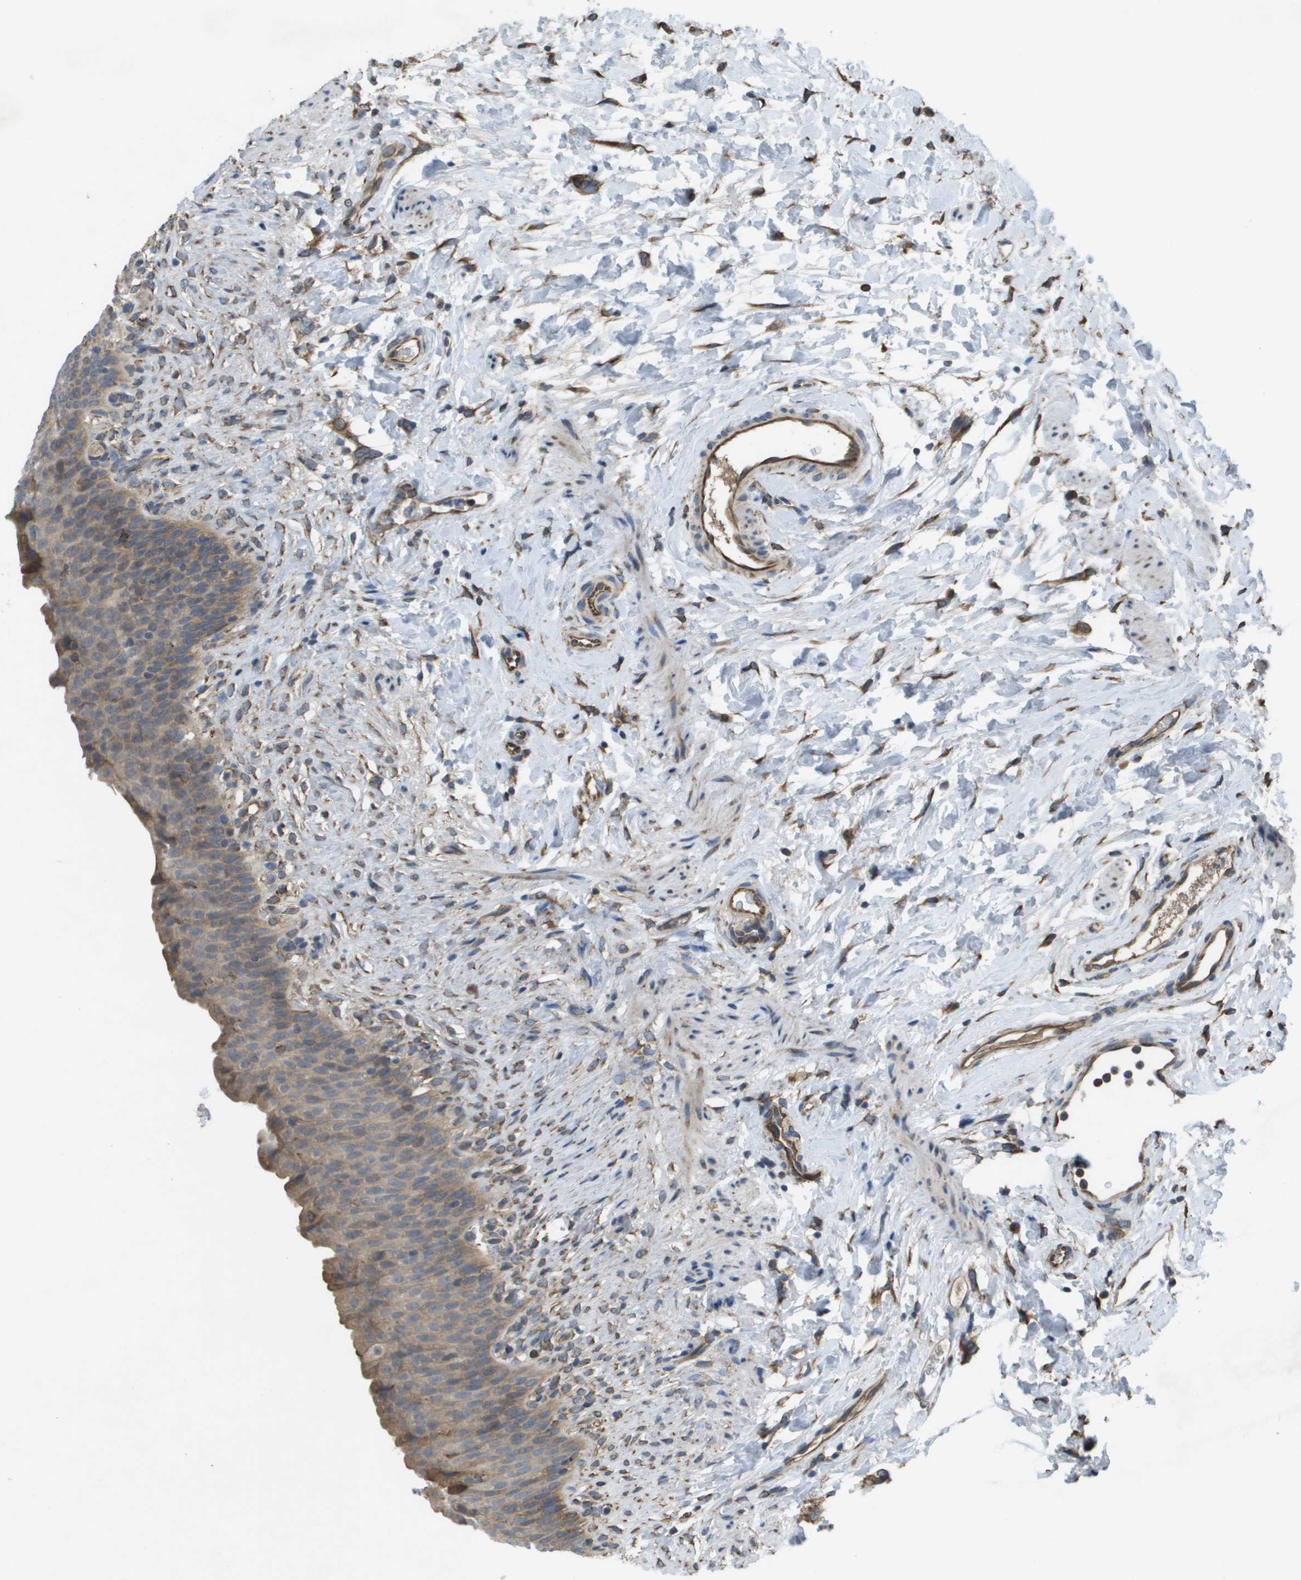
{"staining": {"intensity": "weak", "quantity": ">75%", "location": "cytoplasmic/membranous"}, "tissue": "urinary bladder", "cell_type": "Urothelial cells", "image_type": "normal", "snomed": [{"axis": "morphology", "description": "Normal tissue, NOS"}, {"axis": "topography", "description": "Urinary bladder"}], "caption": "Urinary bladder stained for a protein (brown) shows weak cytoplasmic/membranous positive positivity in approximately >75% of urothelial cells.", "gene": "CLCN2", "patient": {"sex": "female", "age": 79}}